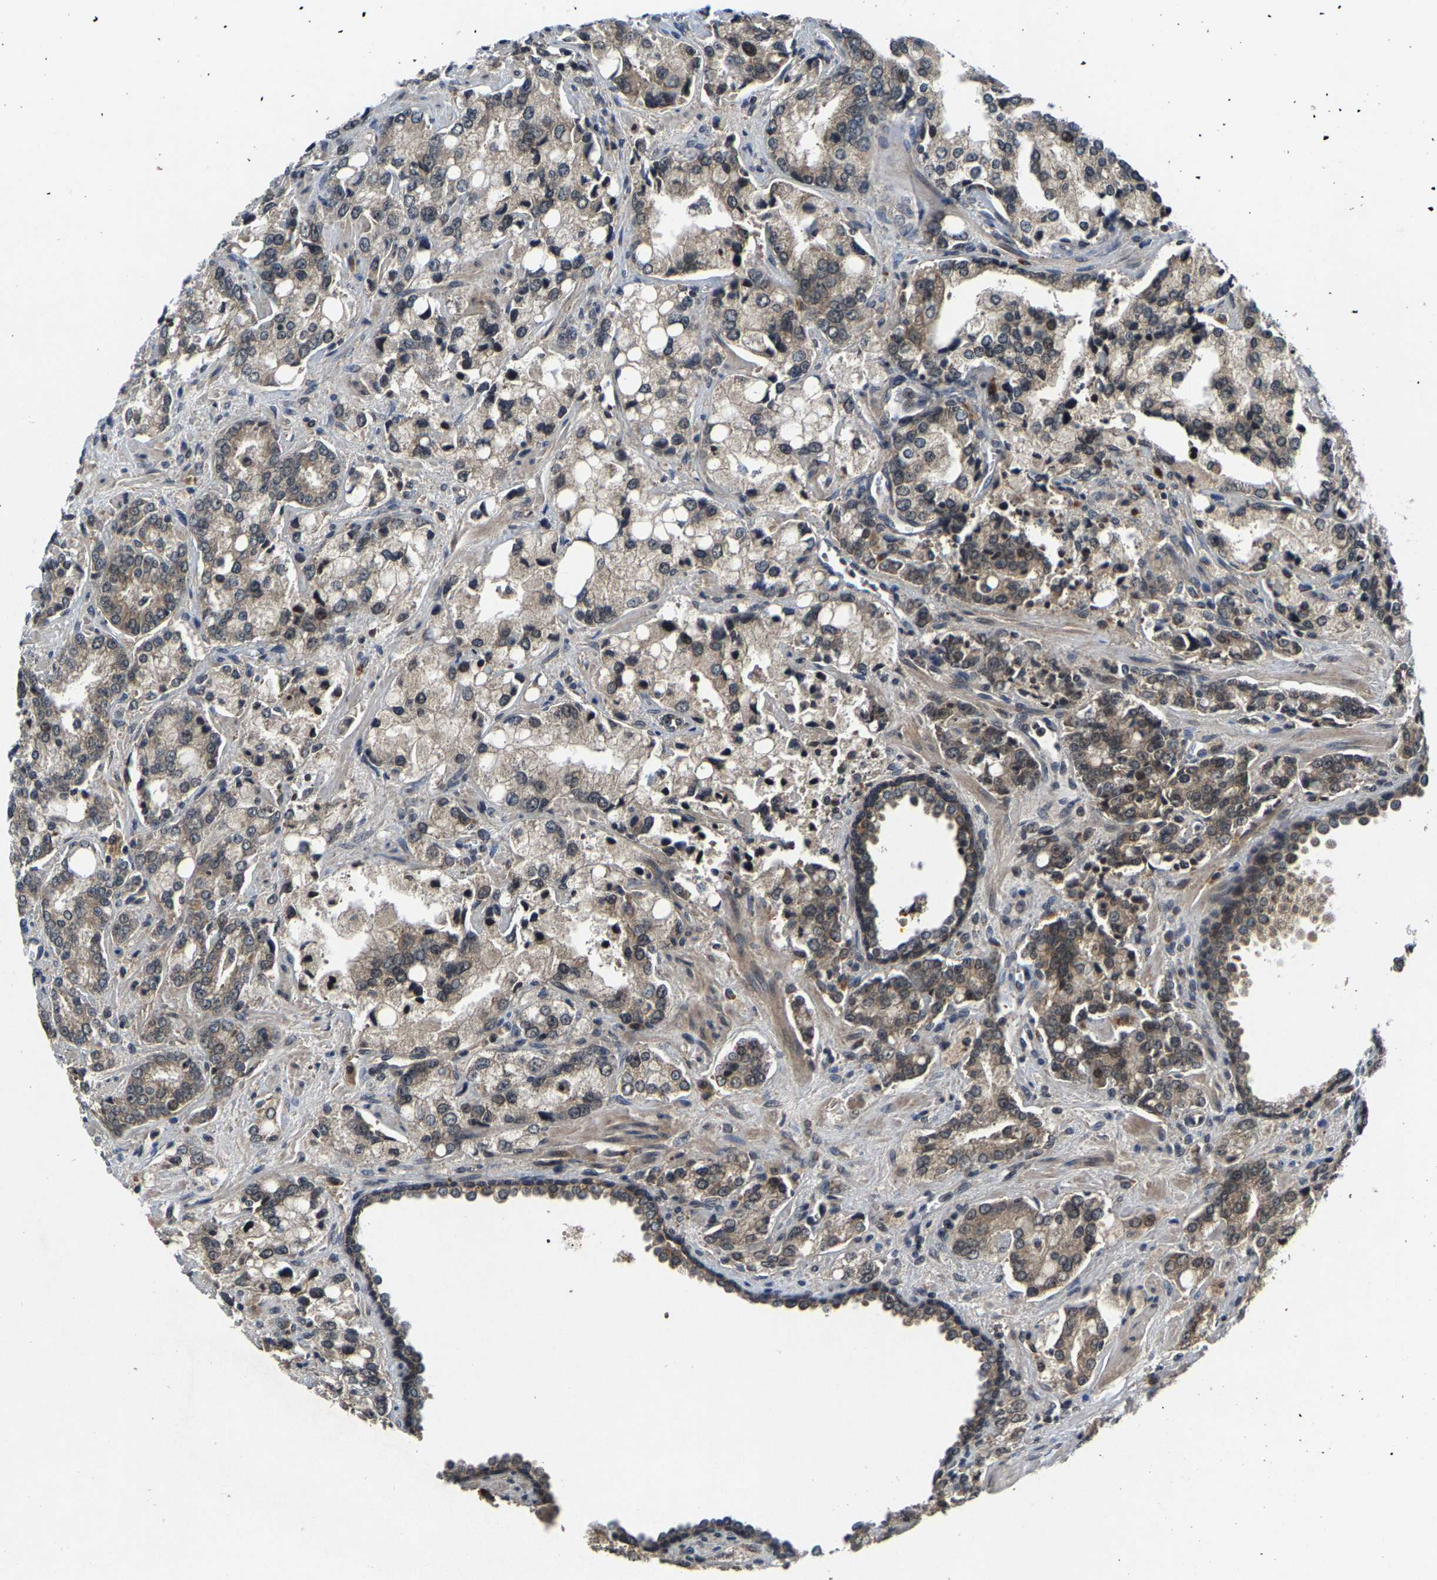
{"staining": {"intensity": "weak", "quantity": ">75%", "location": "cytoplasmic/membranous"}, "tissue": "prostate cancer", "cell_type": "Tumor cells", "image_type": "cancer", "snomed": [{"axis": "morphology", "description": "Adenocarcinoma, High grade"}, {"axis": "topography", "description": "Prostate"}], "caption": "This is a histology image of IHC staining of prostate cancer, which shows weak expression in the cytoplasmic/membranous of tumor cells.", "gene": "HUWE1", "patient": {"sex": "male", "age": 67}}